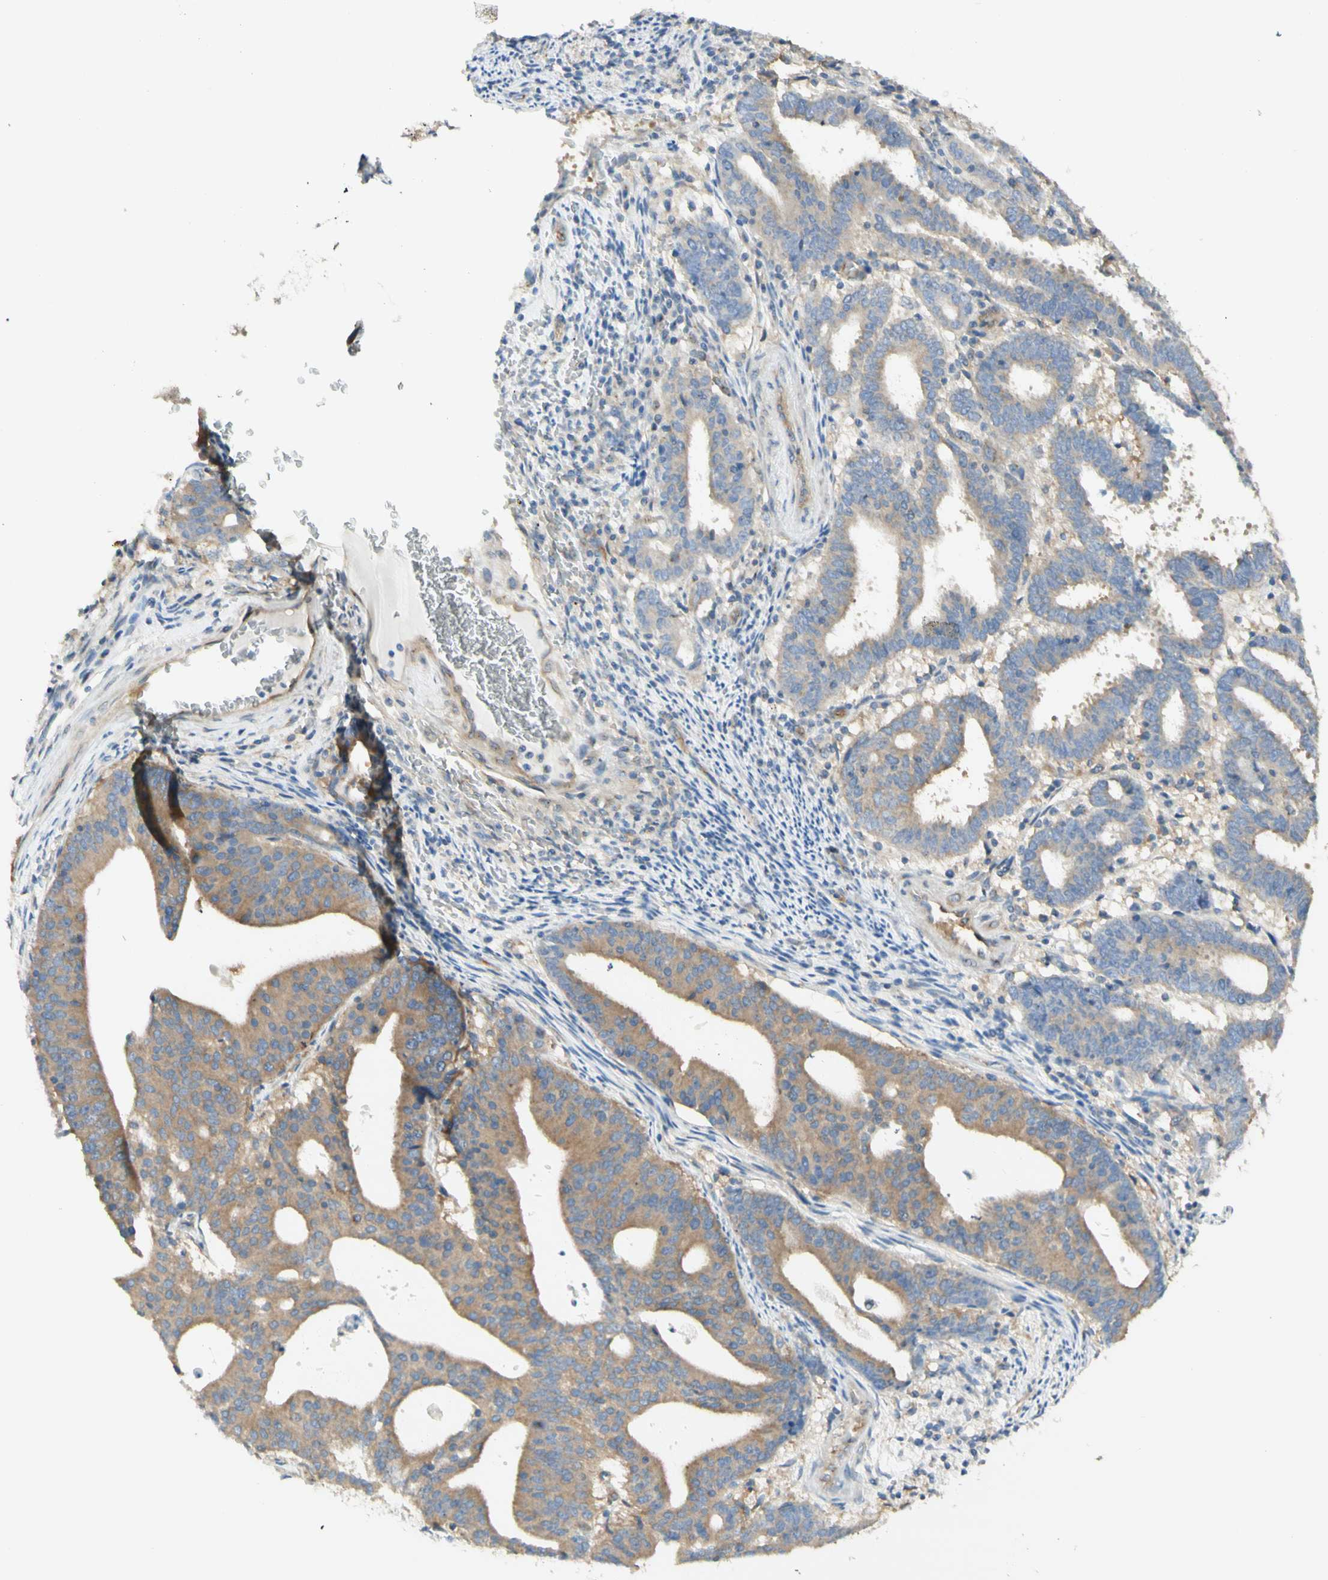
{"staining": {"intensity": "moderate", "quantity": "25%-75%", "location": "cytoplasmic/membranous"}, "tissue": "endometrial cancer", "cell_type": "Tumor cells", "image_type": "cancer", "snomed": [{"axis": "morphology", "description": "Adenocarcinoma, NOS"}, {"axis": "topography", "description": "Uterus"}], "caption": "Endometrial adenocarcinoma stained for a protein (brown) exhibits moderate cytoplasmic/membranous positive staining in approximately 25%-75% of tumor cells.", "gene": "DYNC1H1", "patient": {"sex": "female", "age": 83}}